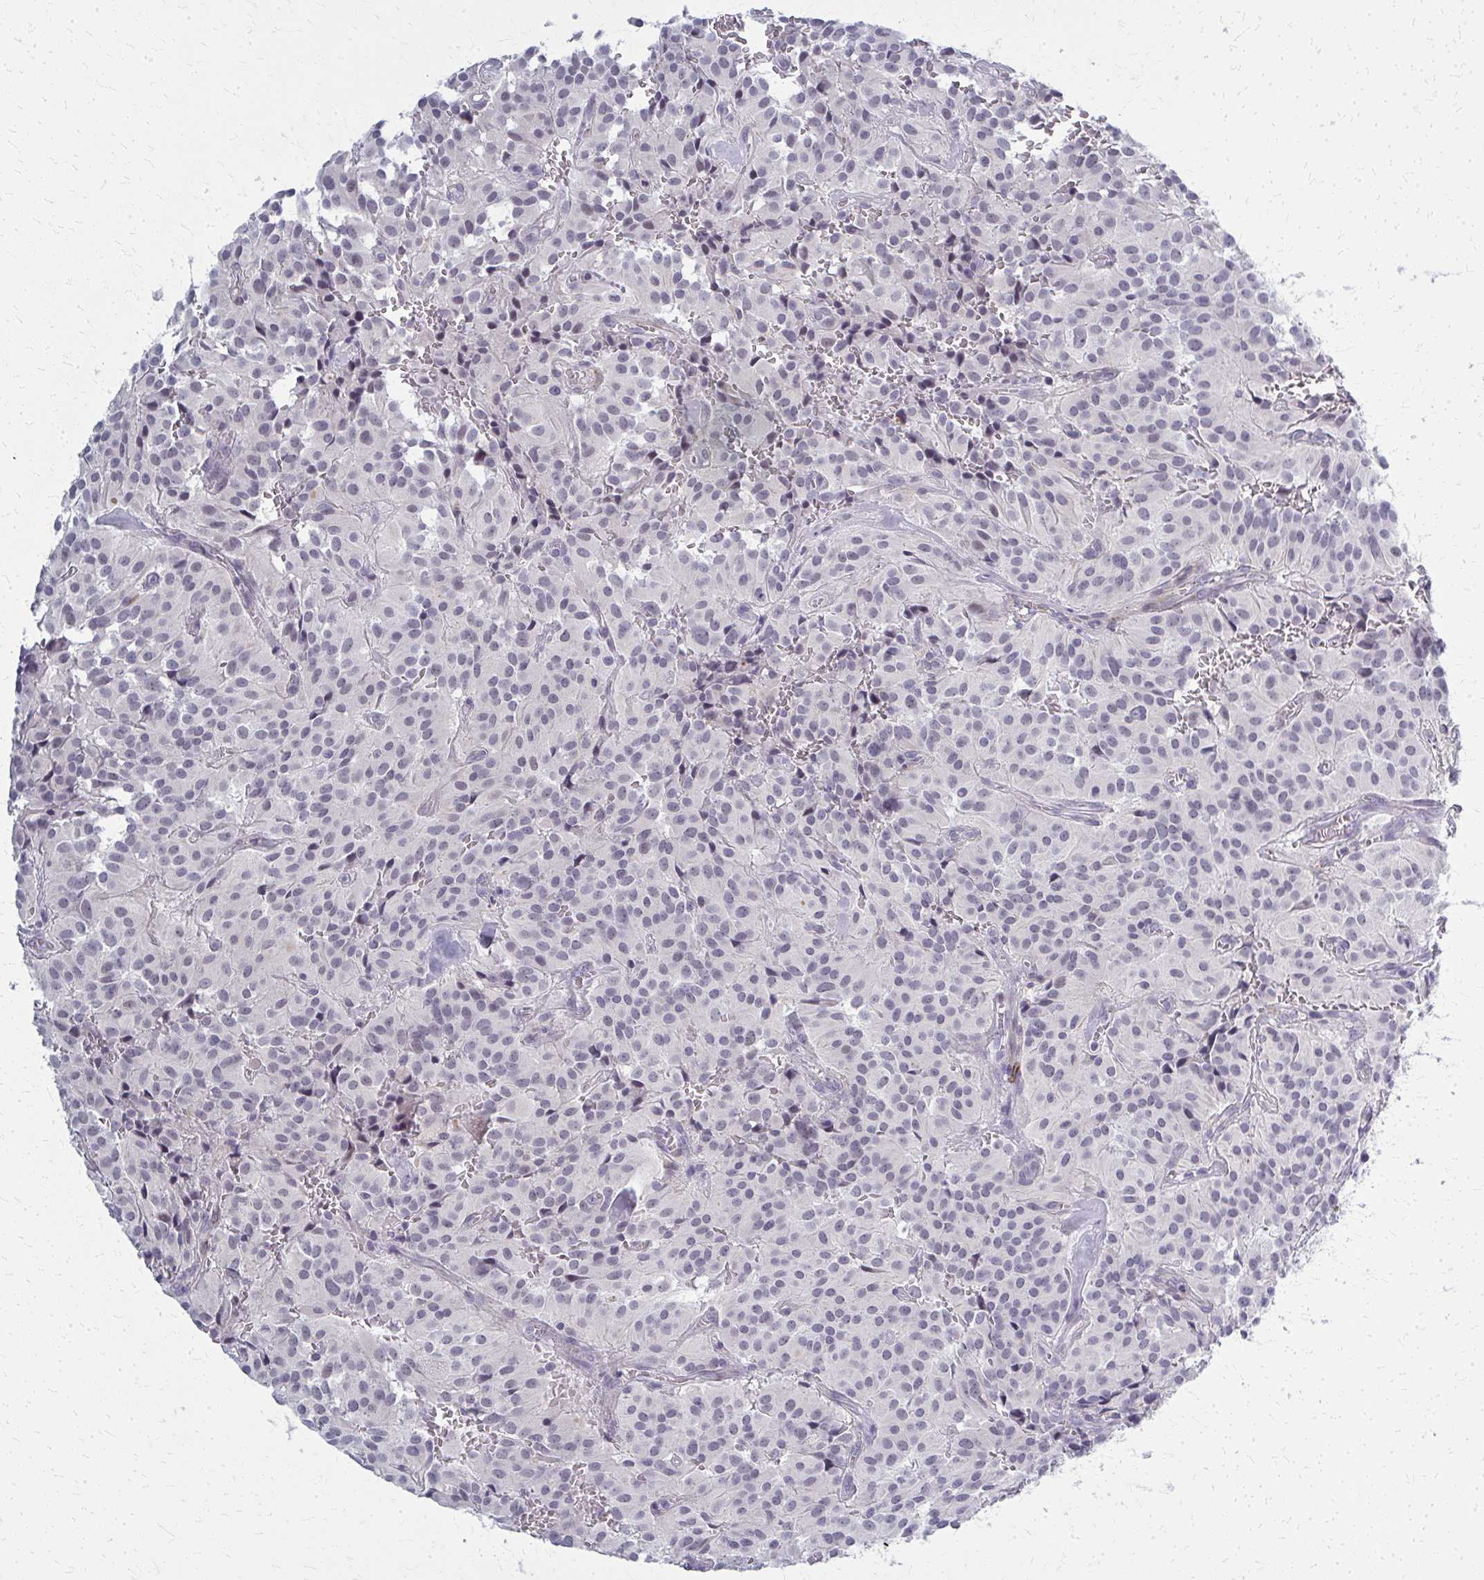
{"staining": {"intensity": "negative", "quantity": "none", "location": "none"}, "tissue": "glioma", "cell_type": "Tumor cells", "image_type": "cancer", "snomed": [{"axis": "morphology", "description": "Glioma, malignant, Low grade"}, {"axis": "topography", "description": "Brain"}], "caption": "The photomicrograph displays no staining of tumor cells in malignant low-grade glioma.", "gene": "CASQ2", "patient": {"sex": "male", "age": 42}}